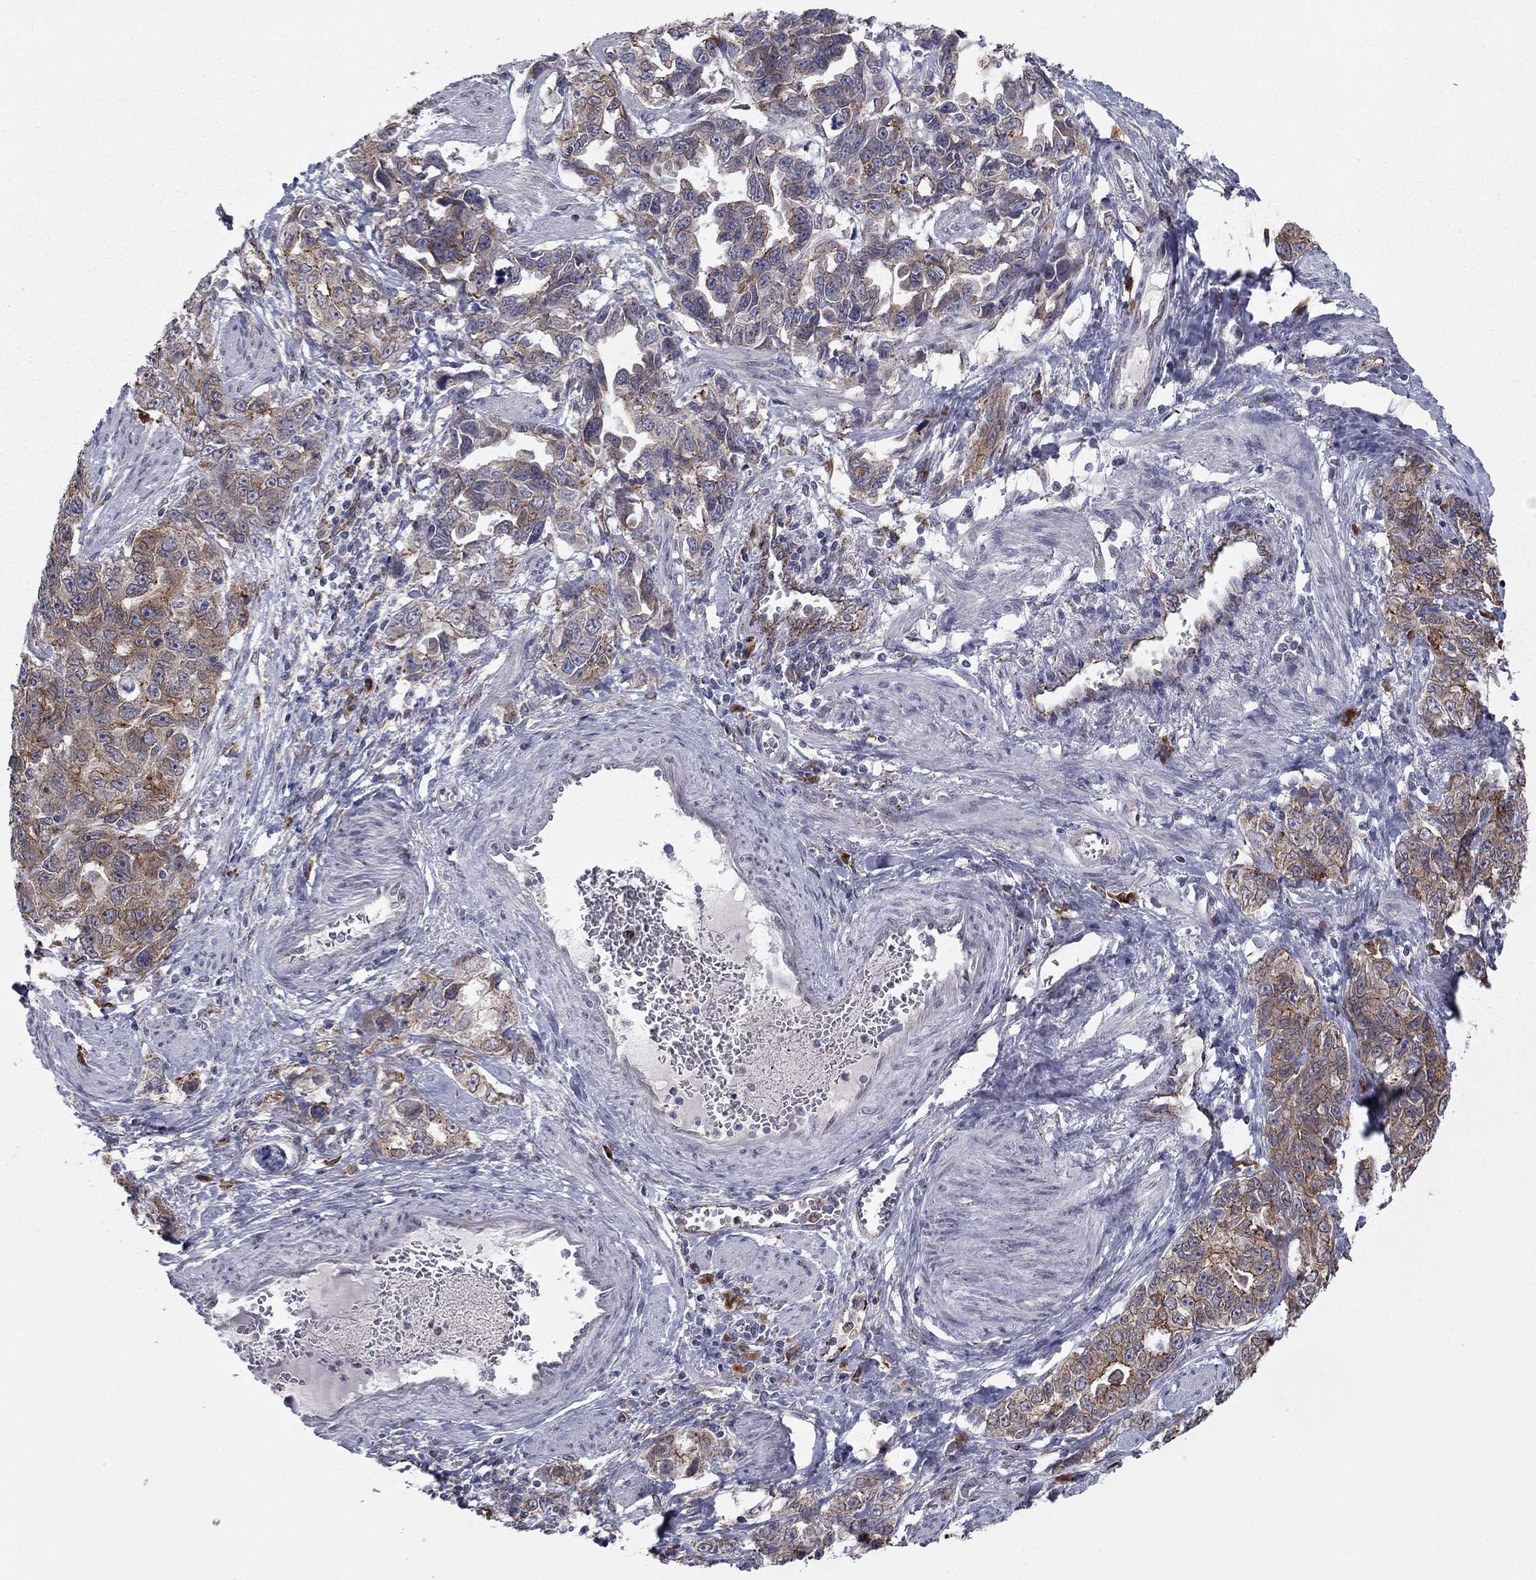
{"staining": {"intensity": "moderate", "quantity": "<25%", "location": "cytoplasmic/membranous"}, "tissue": "ovarian cancer", "cell_type": "Tumor cells", "image_type": "cancer", "snomed": [{"axis": "morphology", "description": "Cystadenocarcinoma, serous, NOS"}, {"axis": "topography", "description": "Ovary"}], "caption": "Ovarian cancer (serous cystadenocarcinoma) stained with immunohistochemistry reveals moderate cytoplasmic/membranous staining in about <25% of tumor cells.", "gene": "YIF1A", "patient": {"sex": "female", "age": 51}}